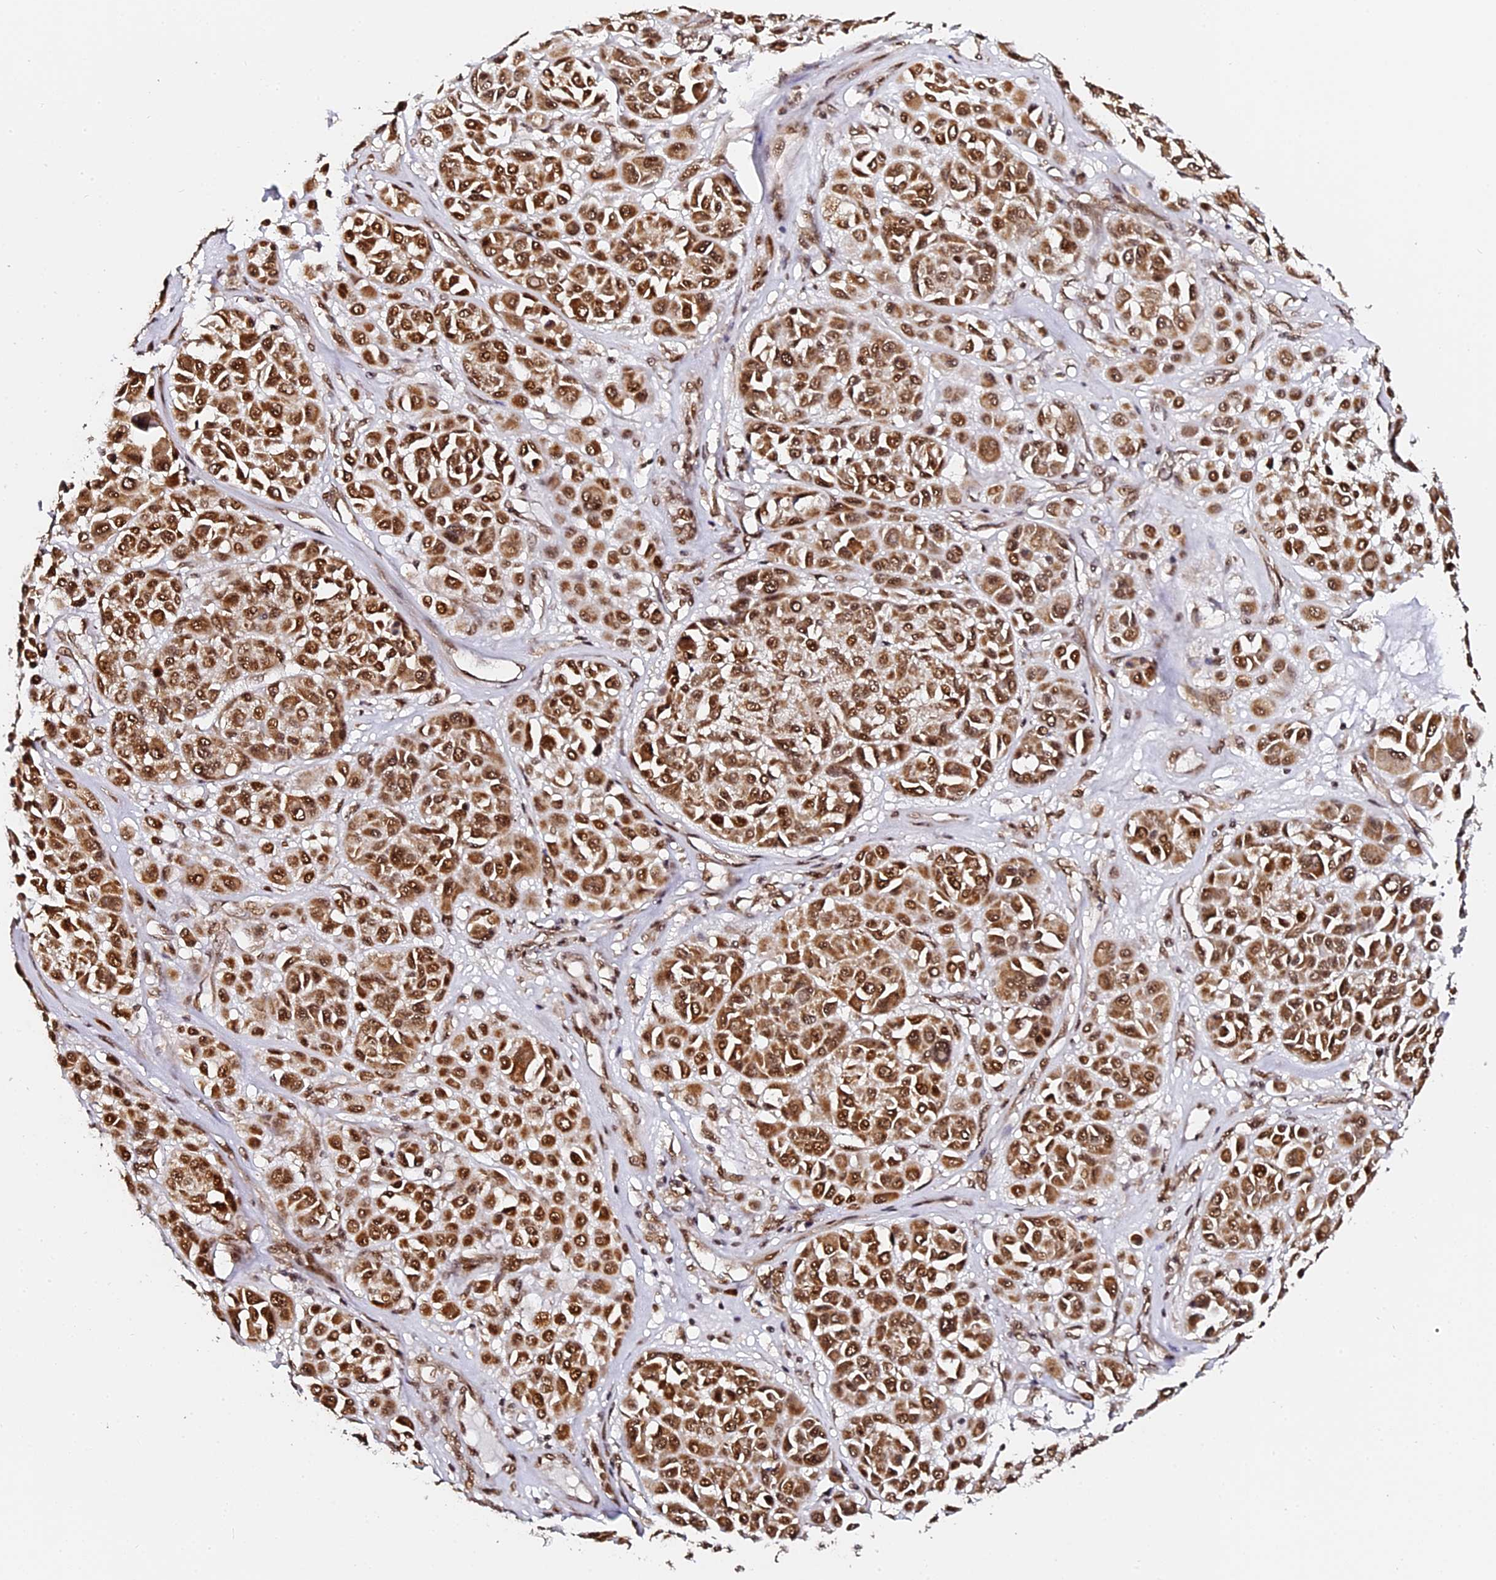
{"staining": {"intensity": "strong", "quantity": ">75%", "location": "nuclear"}, "tissue": "melanoma", "cell_type": "Tumor cells", "image_type": "cancer", "snomed": [{"axis": "morphology", "description": "Malignant melanoma, Metastatic site"}, {"axis": "topography", "description": "Soft tissue"}], "caption": "Melanoma was stained to show a protein in brown. There is high levels of strong nuclear staining in approximately >75% of tumor cells. The protein of interest is stained brown, and the nuclei are stained in blue (DAB (3,3'-diaminobenzidine) IHC with brightfield microscopy, high magnification).", "gene": "MCRS1", "patient": {"sex": "male", "age": 41}}